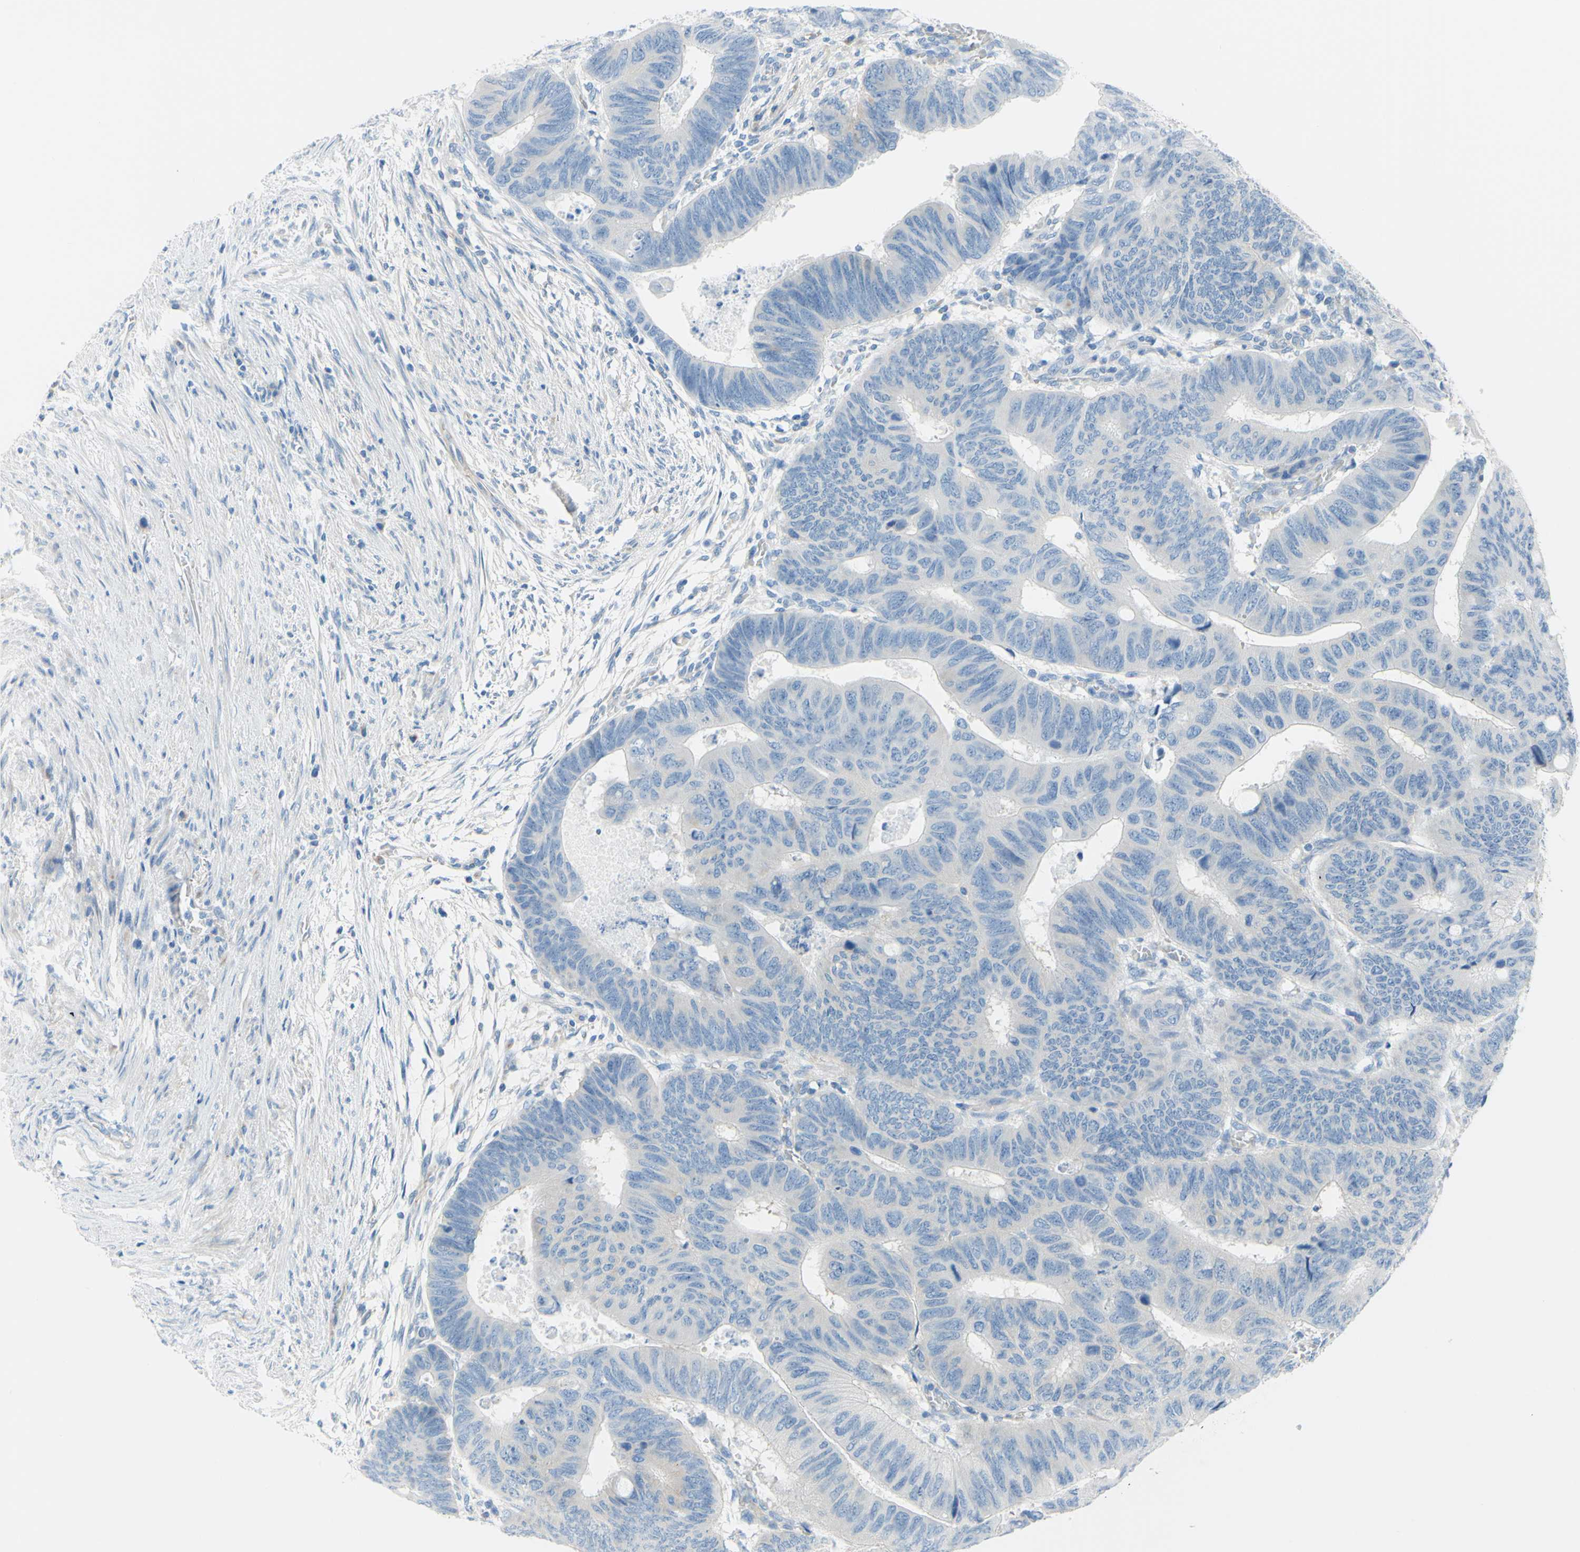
{"staining": {"intensity": "negative", "quantity": "none", "location": "none"}, "tissue": "colorectal cancer", "cell_type": "Tumor cells", "image_type": "cancer", "snomed": [{"axis": "morphology", "description": "Normal tissue, NOS"}, {"axis": "morphology", "description": "Adenocarcinoma, NOS"}, {"axis": "topography", "description": "Rectum"}, {"axis": "topography", "description": "Peripheral nerve tissue"}], "caption": "Tumor cells show no significant expression in adenocarcinoma (colorectal).", "gene": "FRMD4B", "patient": {"sex": "male", "age": 92}}